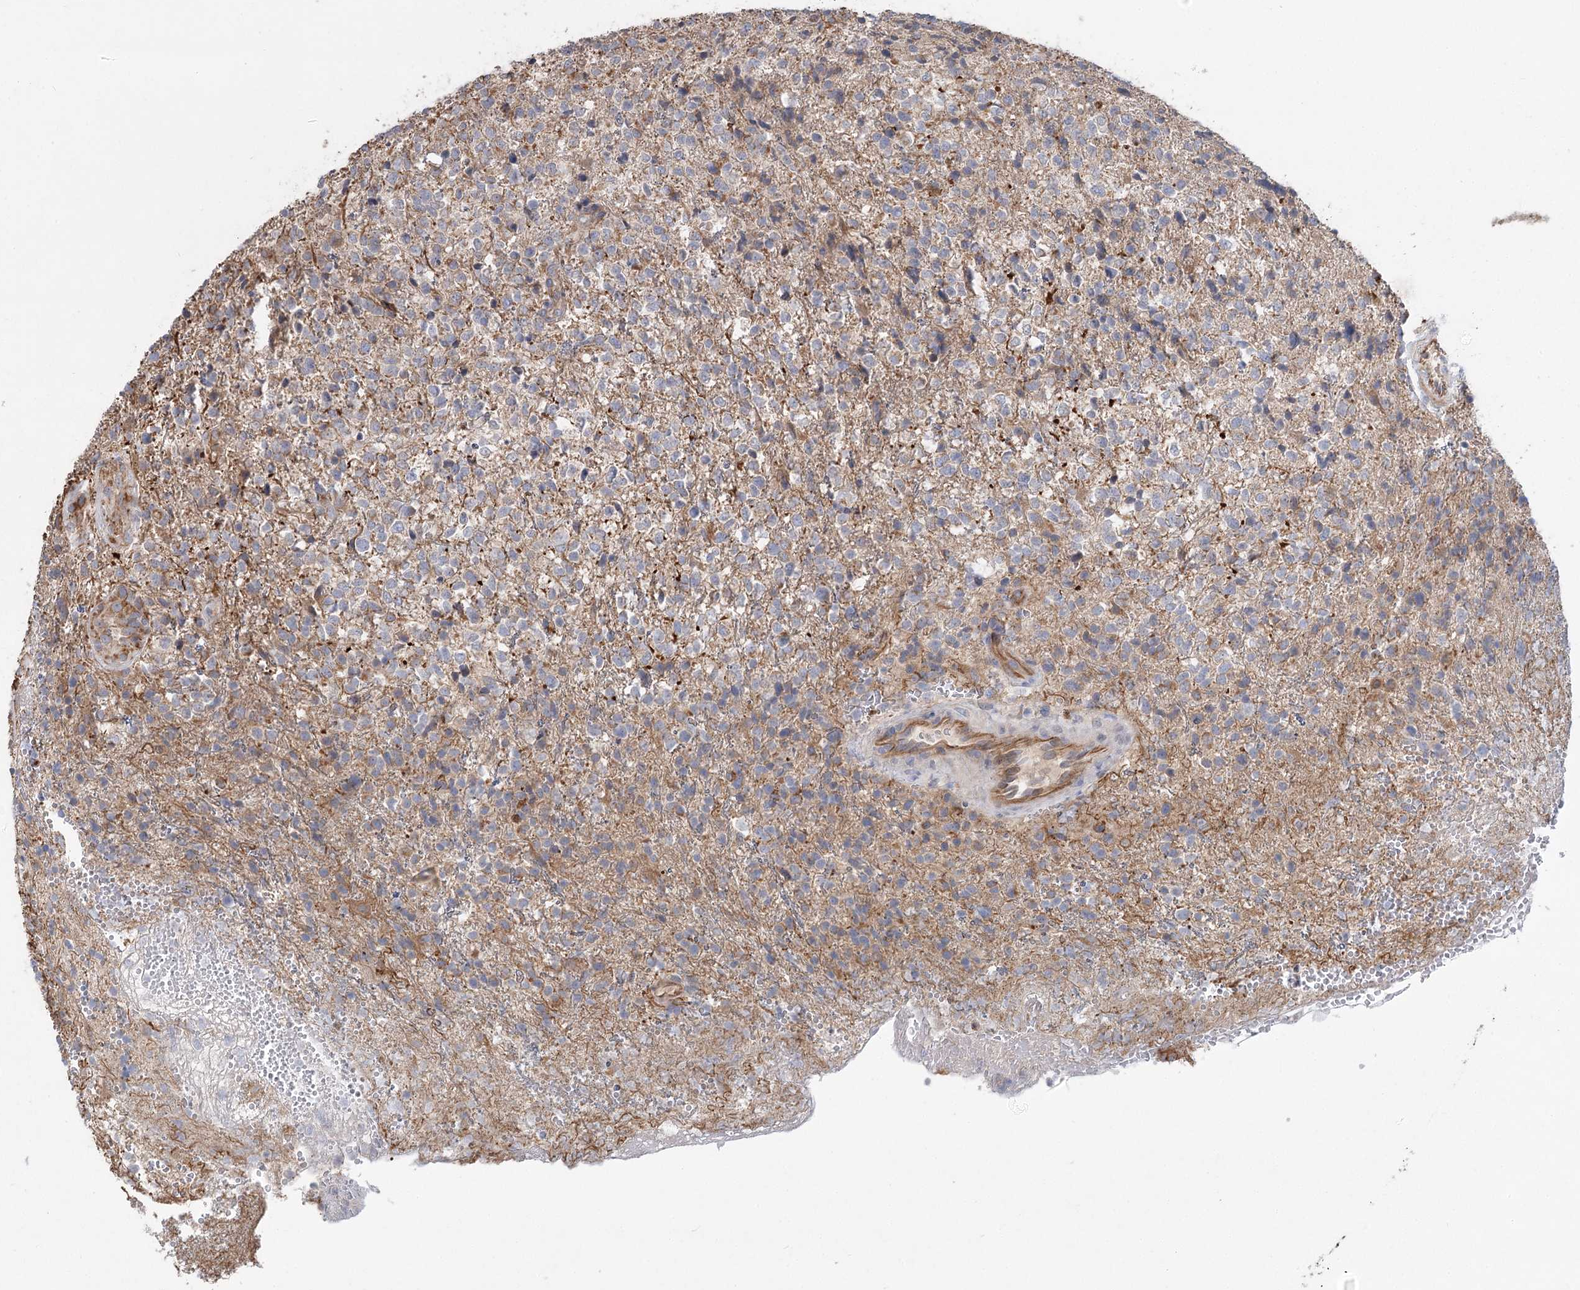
{"staining": {"intensity": "negative", "quantity": "none", "location": "none"}, "tissue": "glioma", "cell_type": "Tumor cells", "image_type": "cancer", "snomed": [{"axis": "morphology", "description": "Glioma, malignant, High grade"}, {"axis": "topography", "description": "Brain"}], "caption": "This is an IHC histopathology image of high-grade glioma (malignant). There is no positivity in tumor cells.", "gene": "RWDD4", "patient": {"sex": "male", "age": 56}}